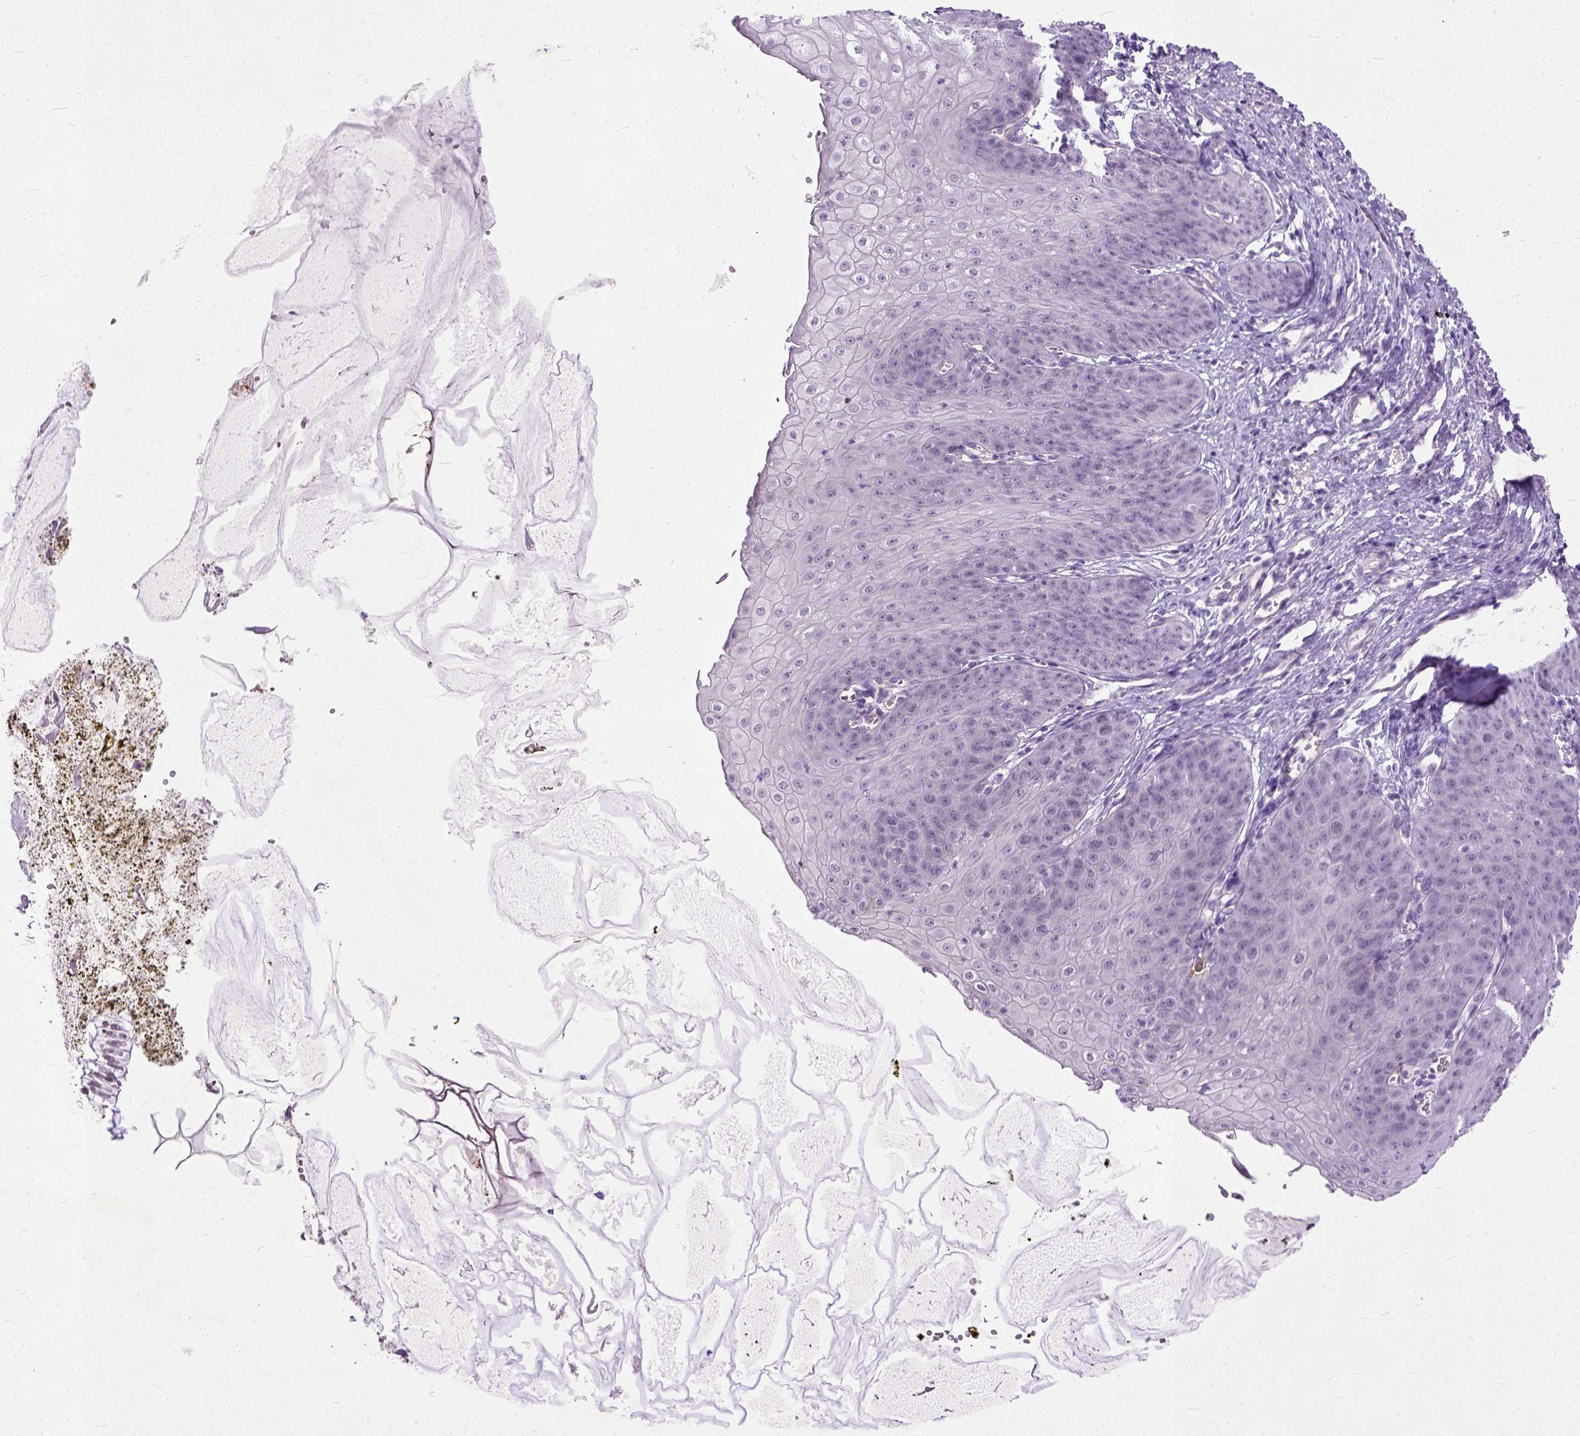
{"staining": {"intensity": "negative", "quantity": "none", "location": "none"}, "tissue": "esophagus", "cell_type": "Squamous epithelial cells", "image_type": "normal", "snomed": [{"axis": "morphology", "description": "Normal tissue, NOS"}, {"axis": "topography", "description": "Esophagus"}], "caption": "The micrograph reveals no staining of squamous epithelial cells in benign esophagus. (DAB IHC, high magnification).", "gene": "ADGRF1", "patient": {"sex": "male", "age": 71}}